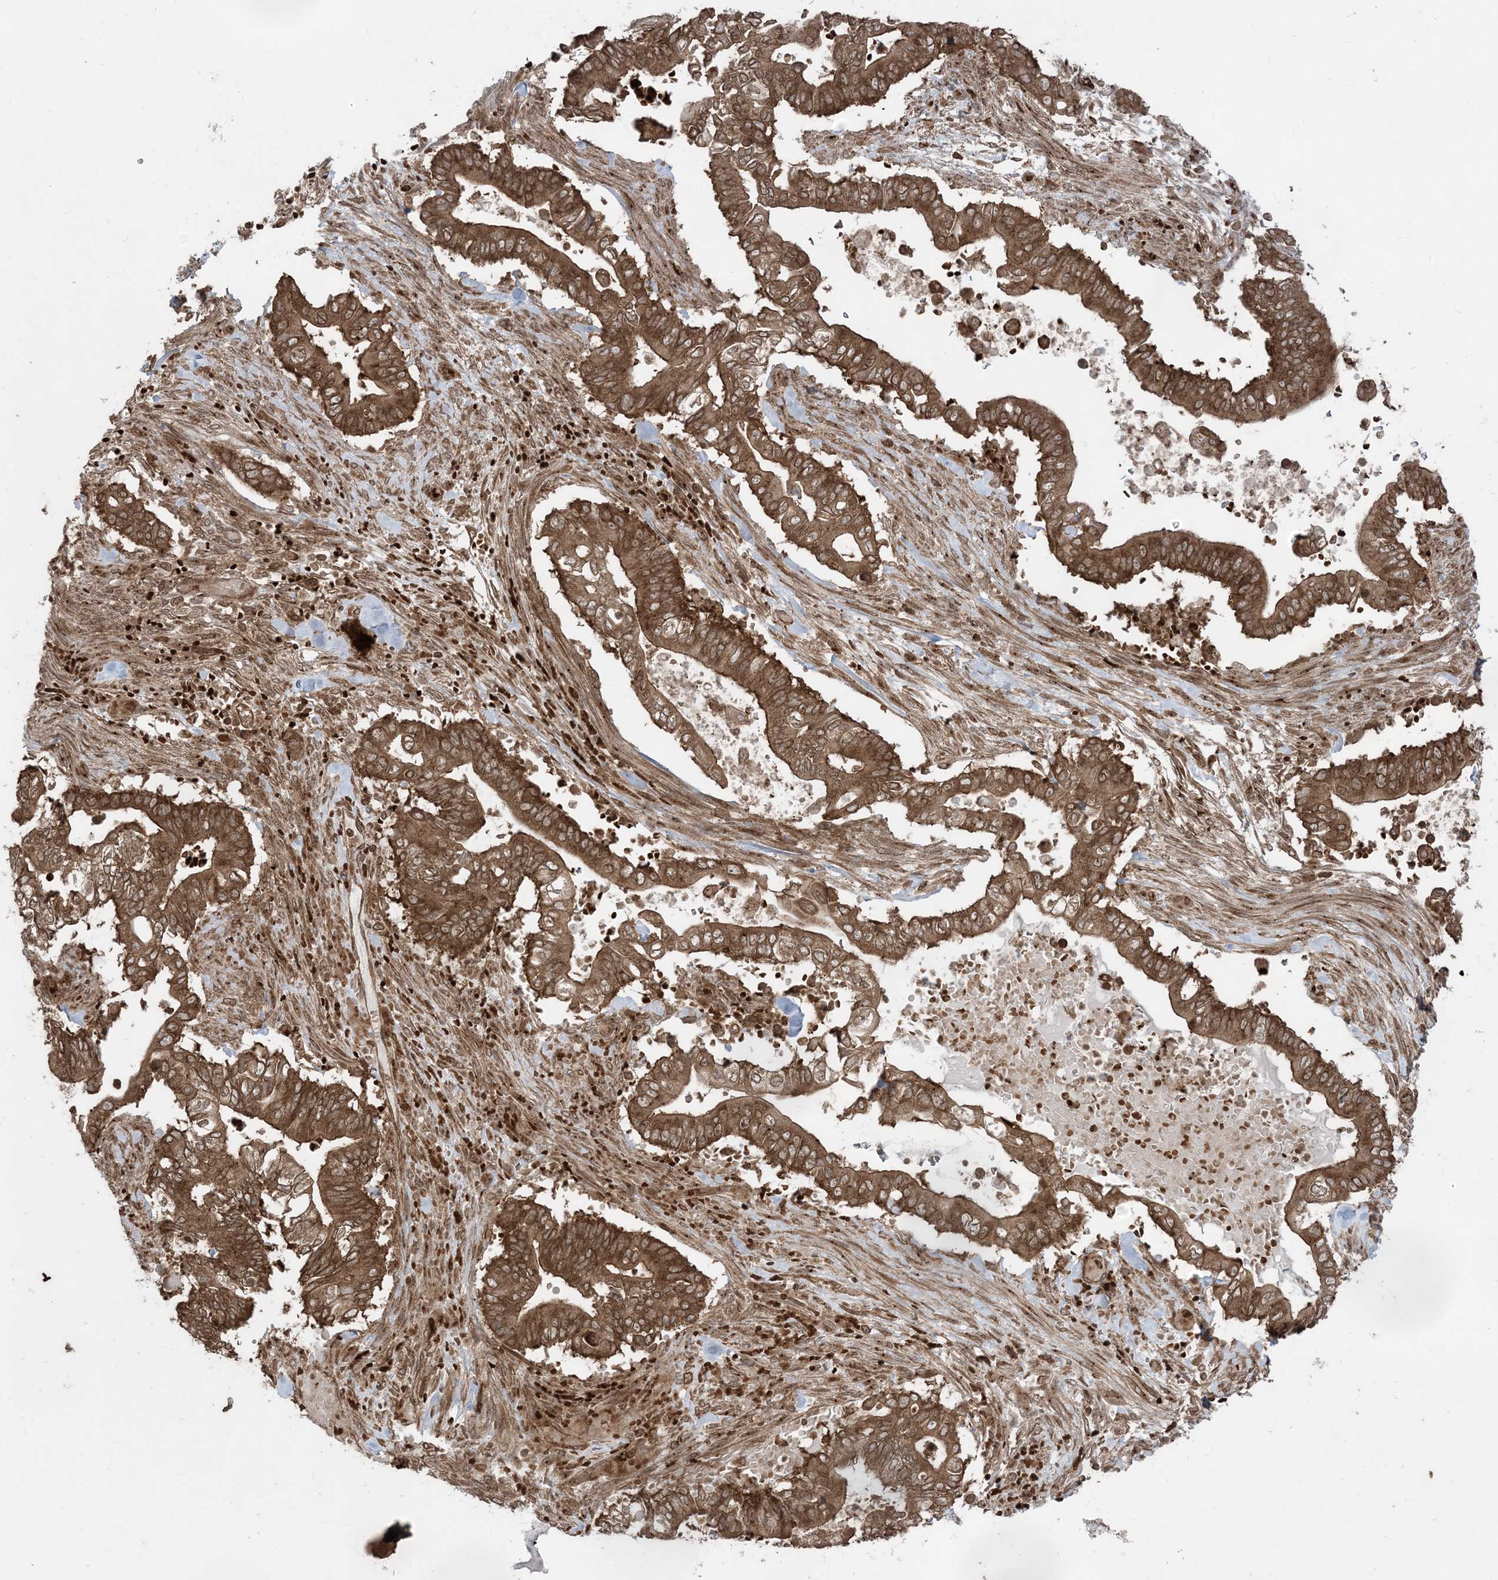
{"staining": {"intensity": "strong", "quantity": ">75%", "location": "cytoplasmic/membranous"}, "tissue": "pancreatic cancer", "cell_type": "Tumor cells", "image_type": "cancer", "snomed": [{"axis": "morphology", "description": "Adenocarcinoma, NOS"}, {"axis": "topography", "description": "Pancreas"}], "caption": "A brown stain highlights strong cytoplasmic/membranous expression of a protein in pancreatic cancer tumor cells. The staining was performed using DAB to visualize the protein expression in brown, while the nuclei were stained in blue with hematoxylin (Magnification: 20x).", "gene": "DDX19B", "patient": {"sex": "male", "age": 68}}